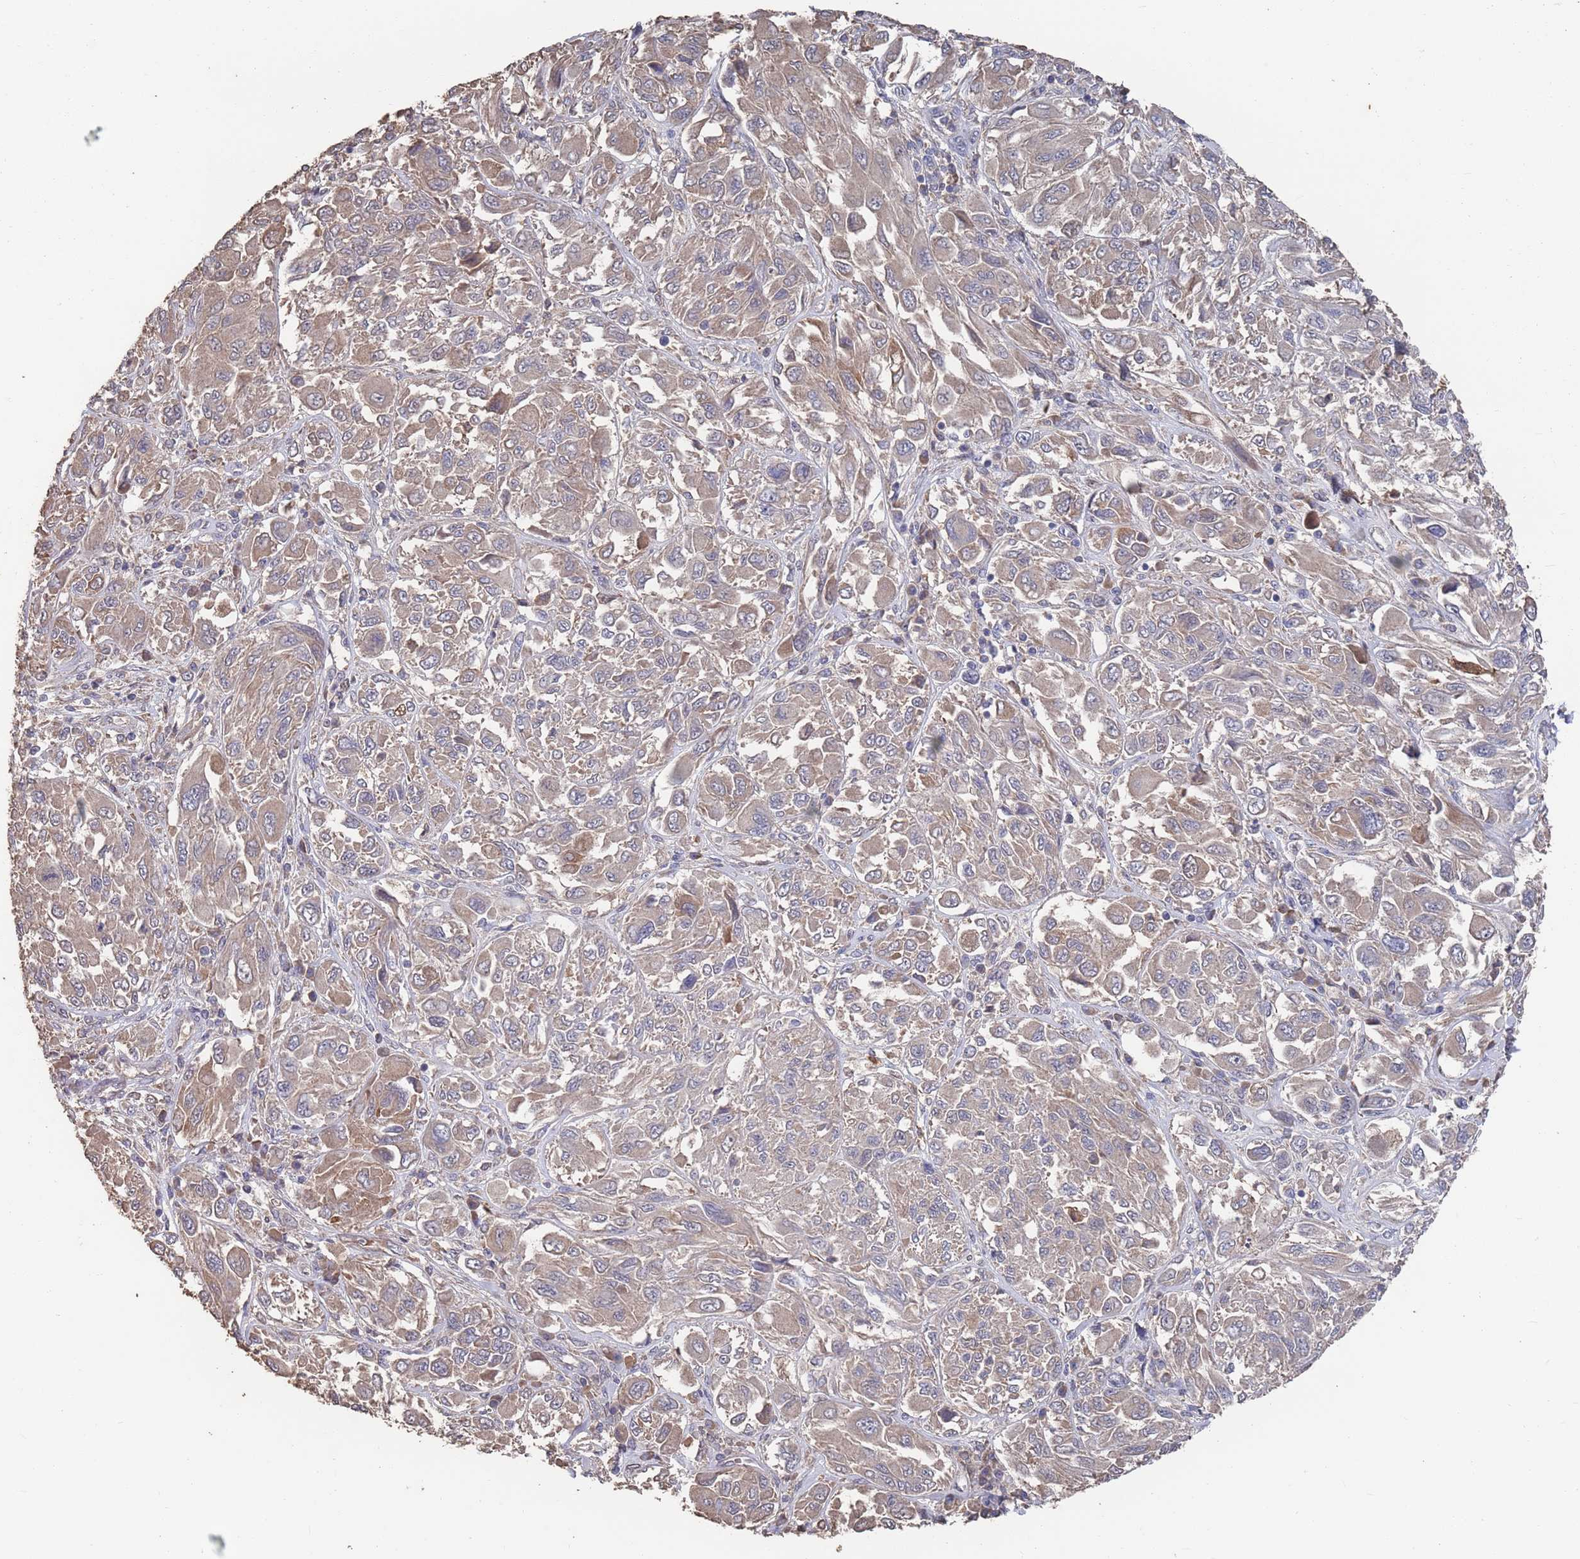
{"staining": {"intensity": "weak", "quantity": ">75%", "location": "cytoplasmic/membranous"}, "tissue": "melanoma", "cell_type": "Tumor cells", "image_type": "cancer", "snomed": [{"axis": "morphology", "description": "Malignant melanoma, NOS"}, {"axis": "topography", "description": "Skin"}], "caption": "DAB (3,3'-diaminobenzidine) immunohistochemical staining of human malignant melanoma demonstrates weak cytoplasmic/membranous protein positivity in about >75% of tumor cells.", "gene": "BTBD18", "patient": {"sex": "female", "age": 91}}